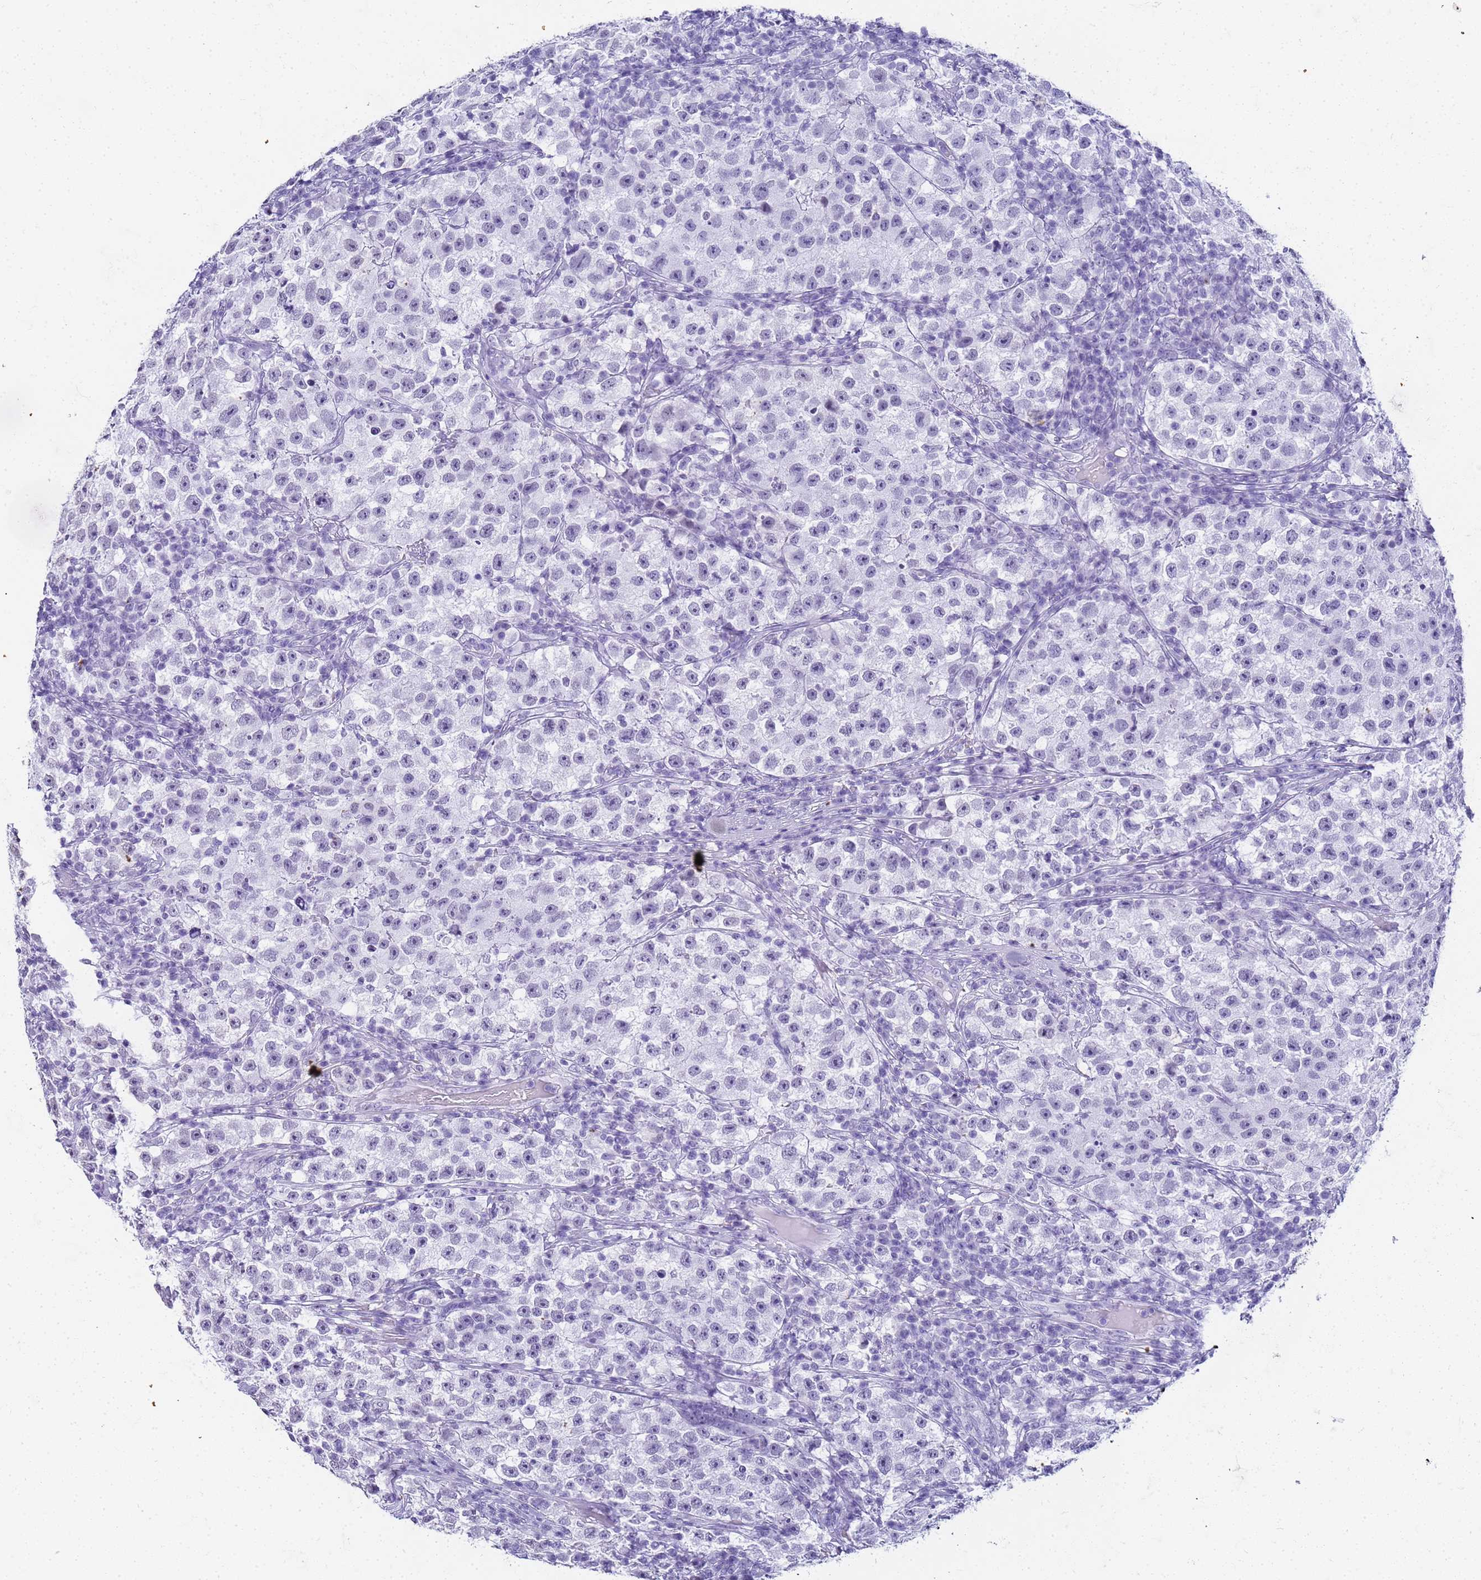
{"staining": {"intensity": "negative", "quantity": "none", "location": "none"}, "tissue": "testis cancer", "cell_type": "Tumor cells", "image_type": "cancer", "snomed": [{"axis": "morphology", "description": "Seminoma, NOS"}, {"axis": "topography", "description": "Testis"}], "caption": "Immunohistochemical staining of human seminoma (testis) displays no significant expression in tumor cells. (DAB (3,3'-diaminobenzidine) immunohistochemistry (IHC), high magnification).", "gene": "SLC7A9", "patient": {"sex": "male", "age": 22}}